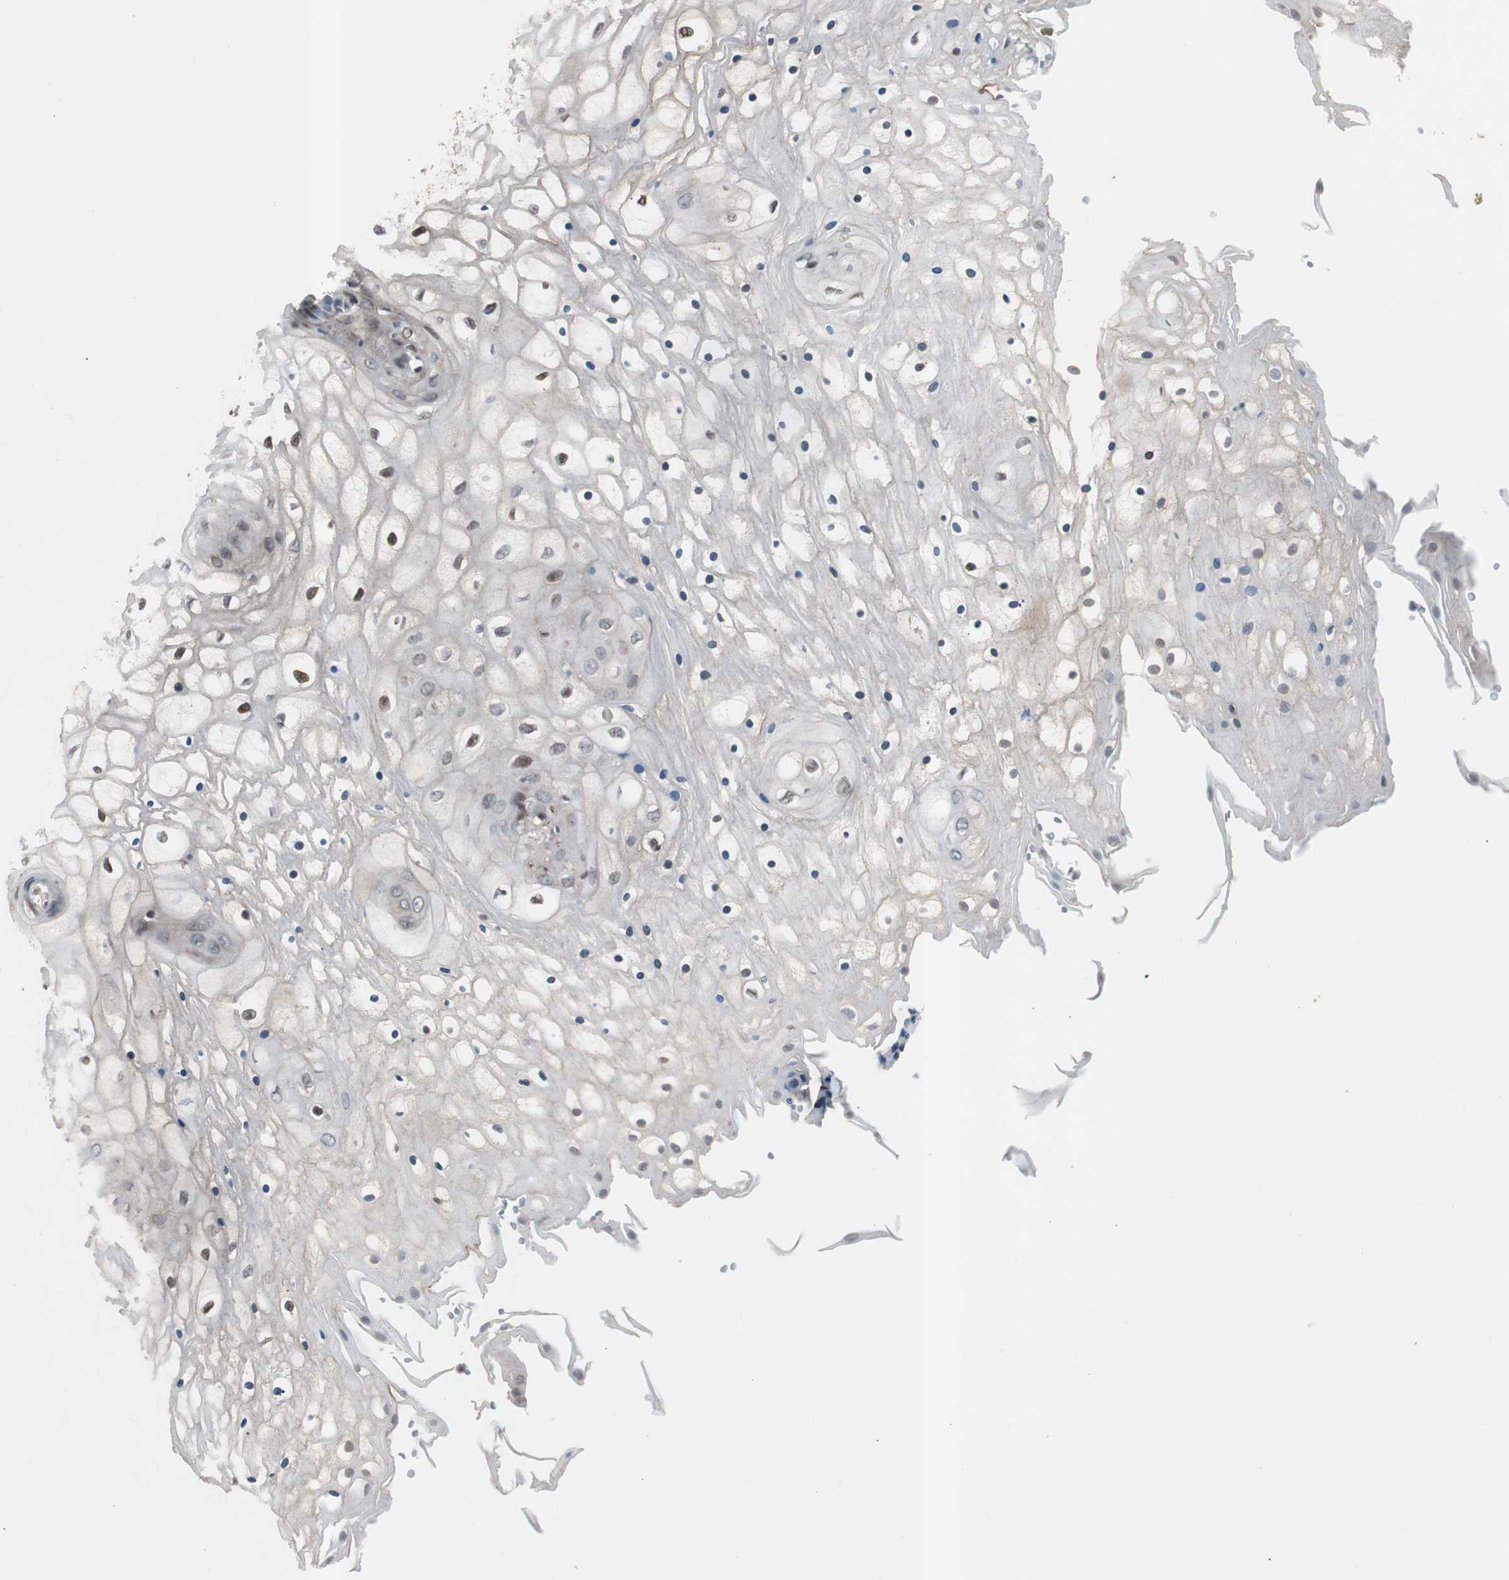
{"staining": {"intensity": "moderate", "quantity": "25%-75%", "location": "nuclear"}, "tissue": "vagina", "cell_type": "Squamous epithelial cells", "image_type": "normal", "snomed": [{"axis": "morphology", "description": "Normal tissue, NOS"}, {"axis": "topography", "description": "Vagina"}], "caption": "Immunohistochemical staining of benign vagina displays 25%-75% levels of moderate nuclear protein positivity in approximately 25%-75% of squamous epithelial cells. (Stains: DAB (3,3'-diaminobenzidine) in brown, nuclei in blue, Microscopy: brightfield microscopy at high magnification).", "gene": "BOLA1", "patient": {"sex": "female", "age": 34}}